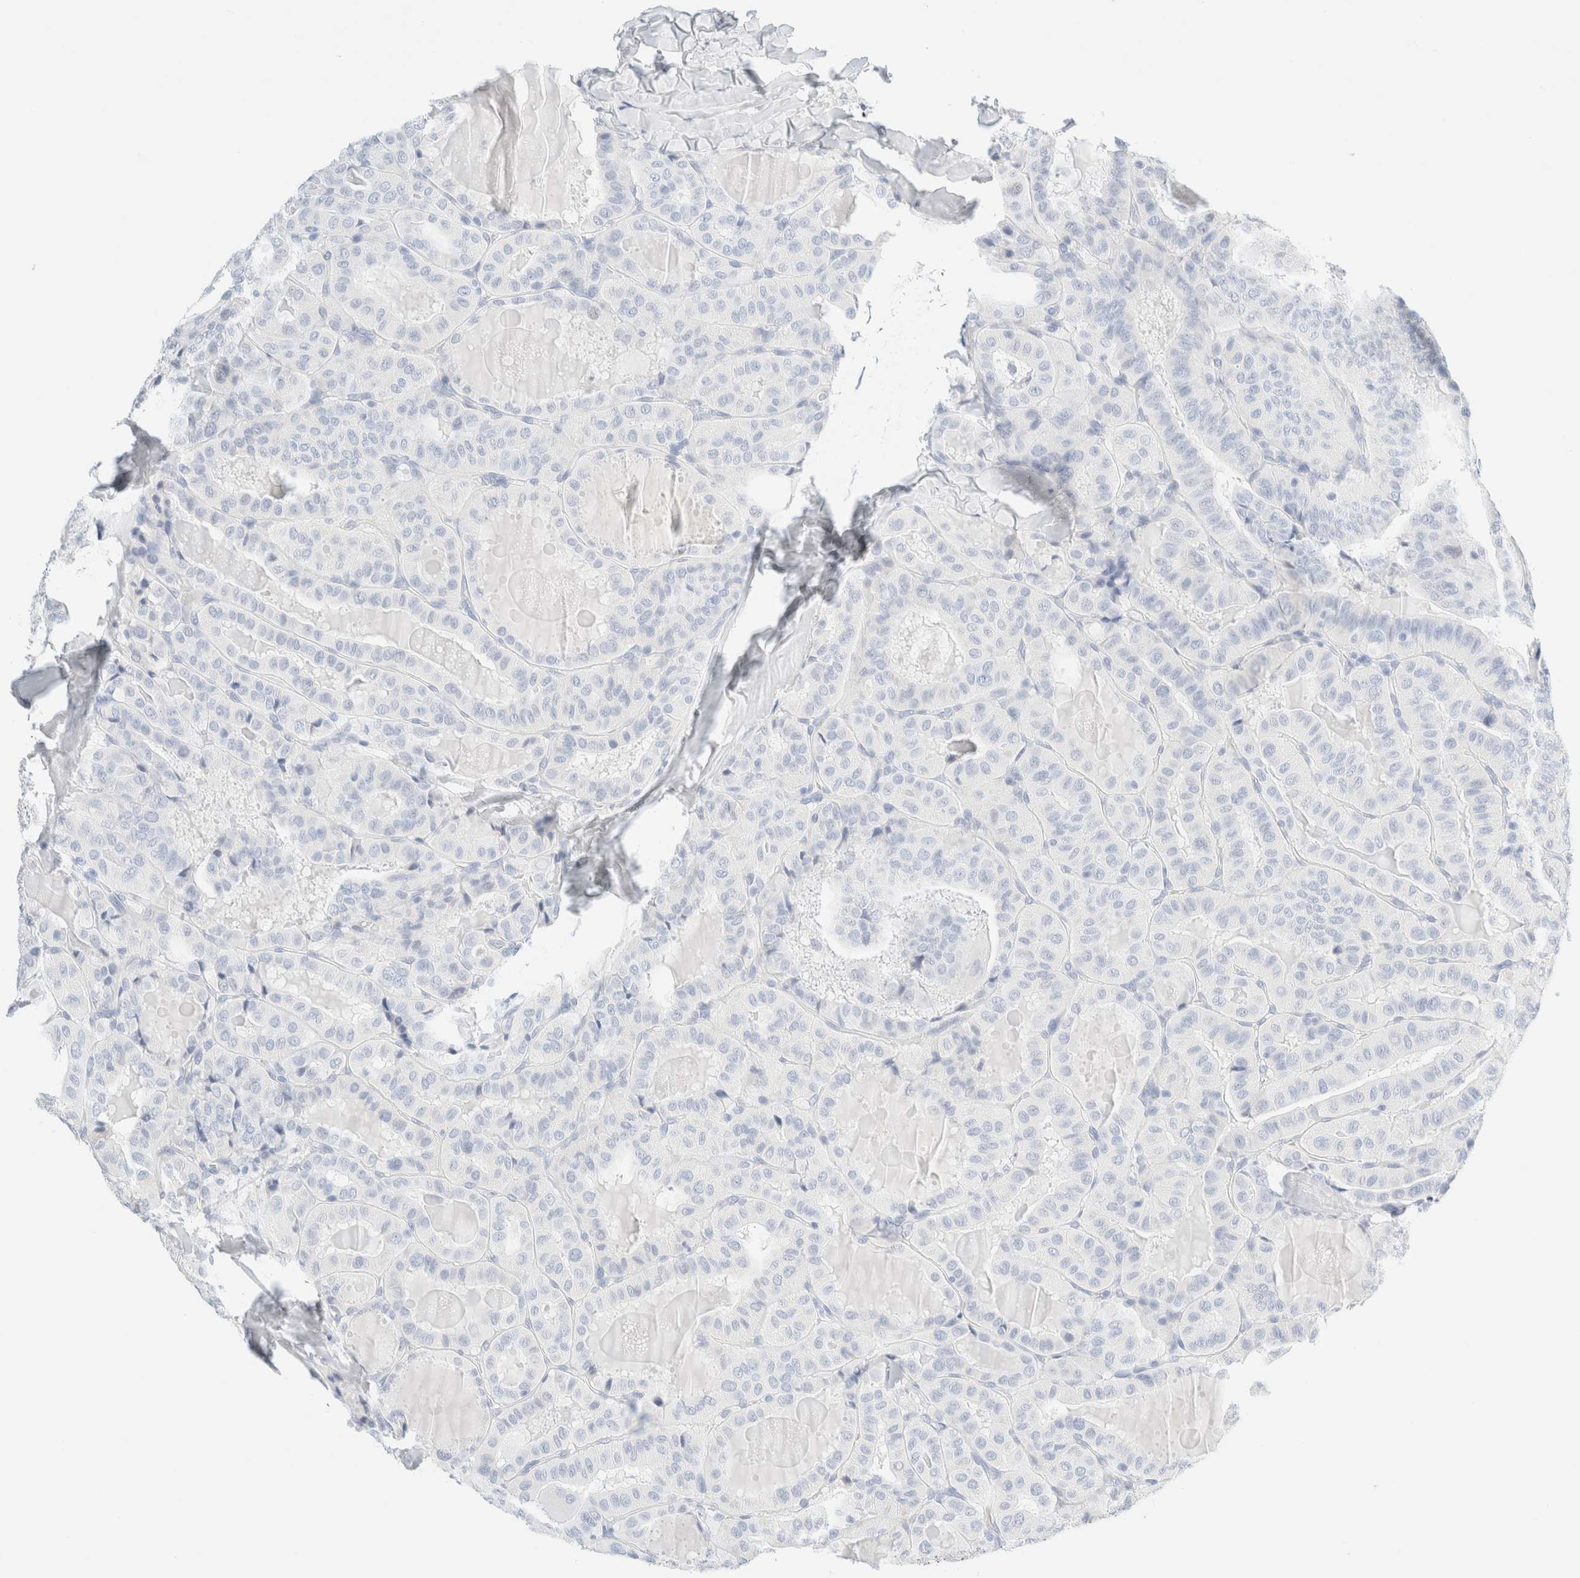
{"staining": {"intensity": "negative", "quantity": "none", "location": "none"}, "tissue": "thyroid cancer", "cell_type": "Tumor cells", "image_type": "cancer", "snomed": [{"axis": "morphology", "description": "Papillary adenocarcinoma, NOS"}, {"axis": "topography", "description": "Thyroid gland"}], "caption": "Micrograph shows no protein expression in tumor cells of papillary adenocarcinoma (thyroid) tissue.", "gene": "DPYS", "patient": {"sex": "male", "age": 77}}